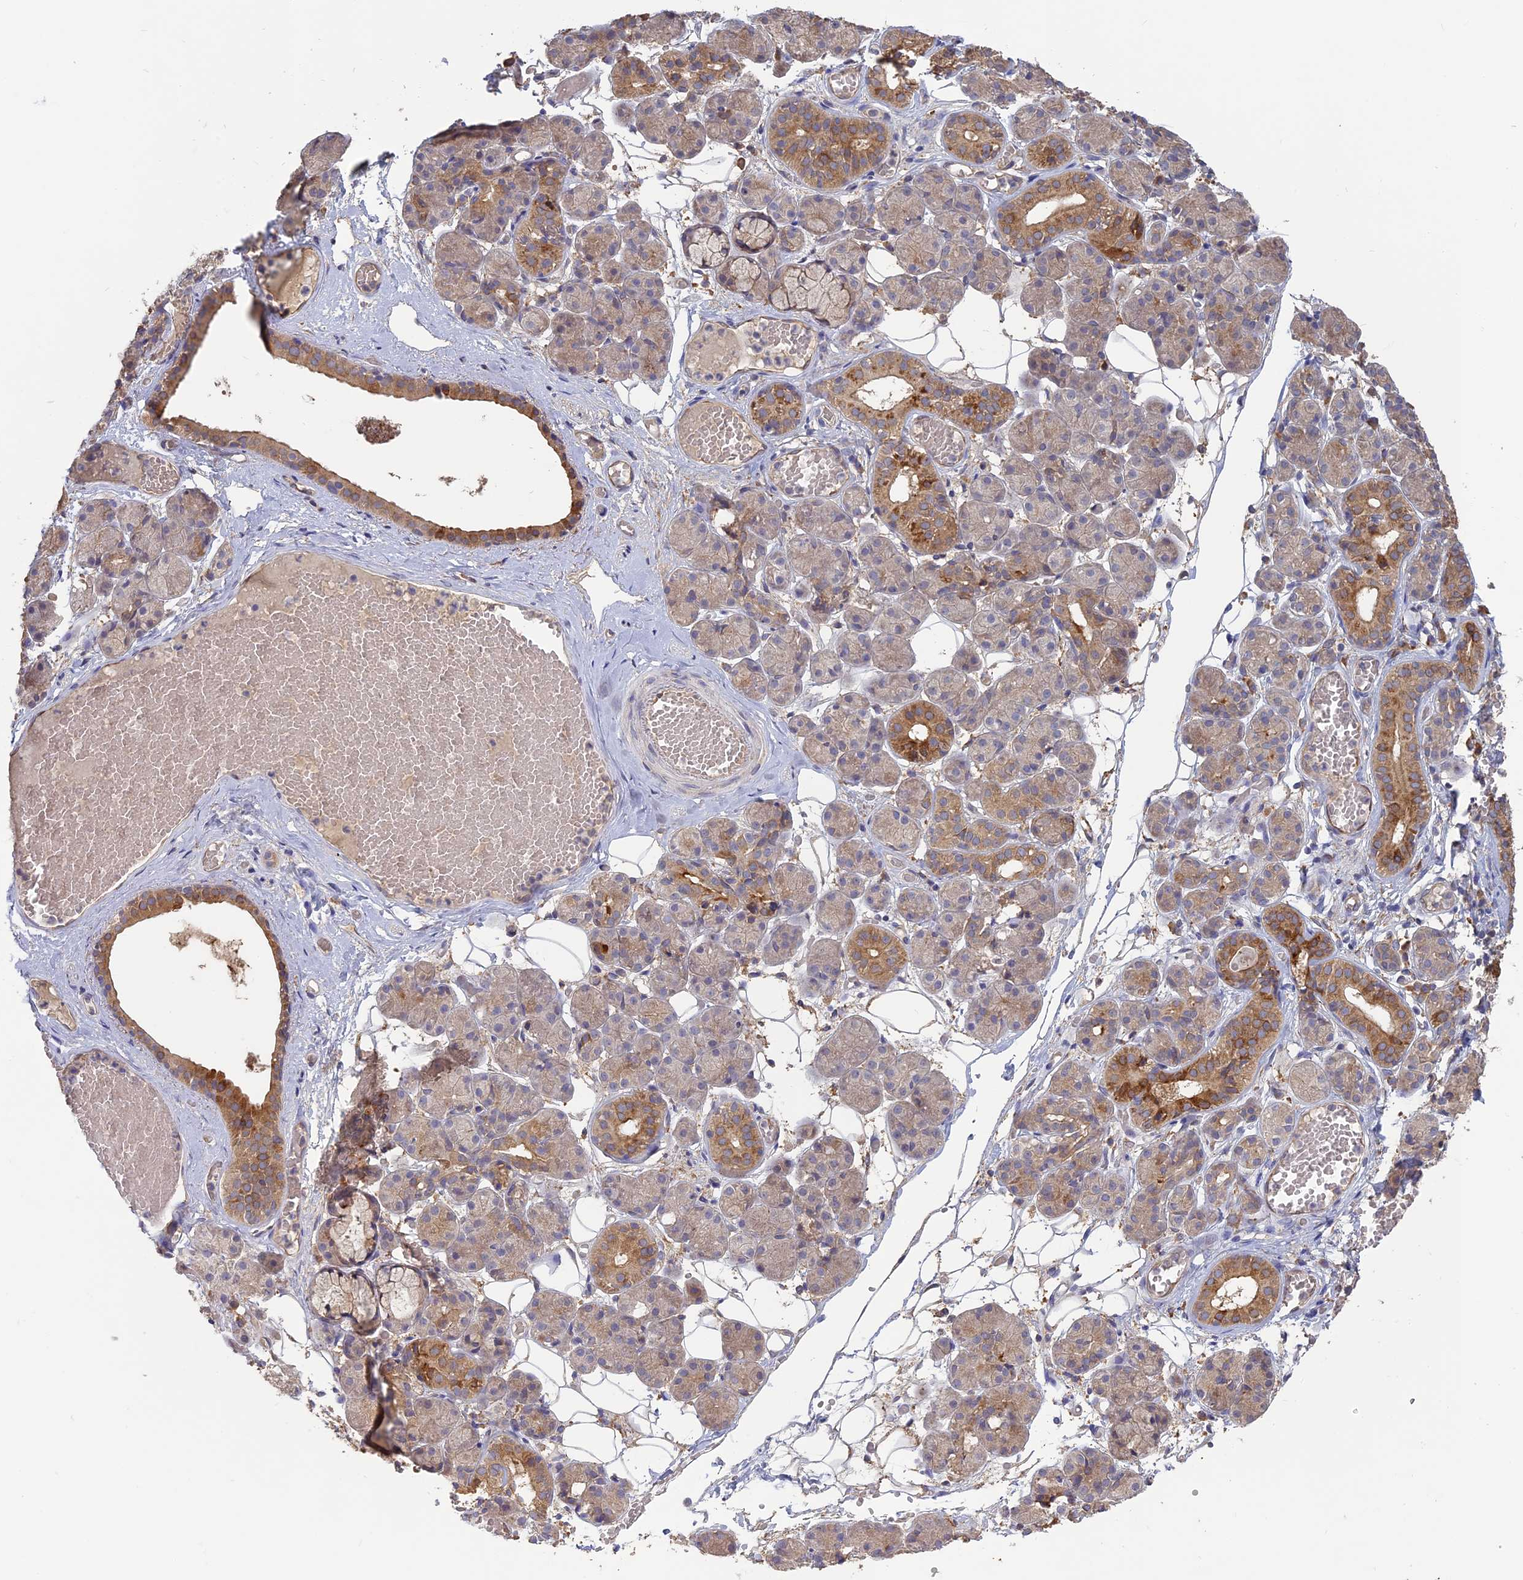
{"staining": {"intensity": "moderate", "quantity": "25%-75%", "location": "cytoplasmic/membranous"}, "tissue": "salivary gland", "cell_type": "Glandular cells", "image_type": "normal", "snomed": [{"axis": "morphology", "description": "Normal tissue, NOS"}, {"axis": "topography", "description": "Salivary gland"}], "caption": "About 25%-75% of glandular cells in benign human salivary gland reveal moderate cytoplasmic/membranous protein staining as visualized by brown immunohistochemical staining.", "gene": "PPIC", "patient": {"sex": "male", "age": 63}}